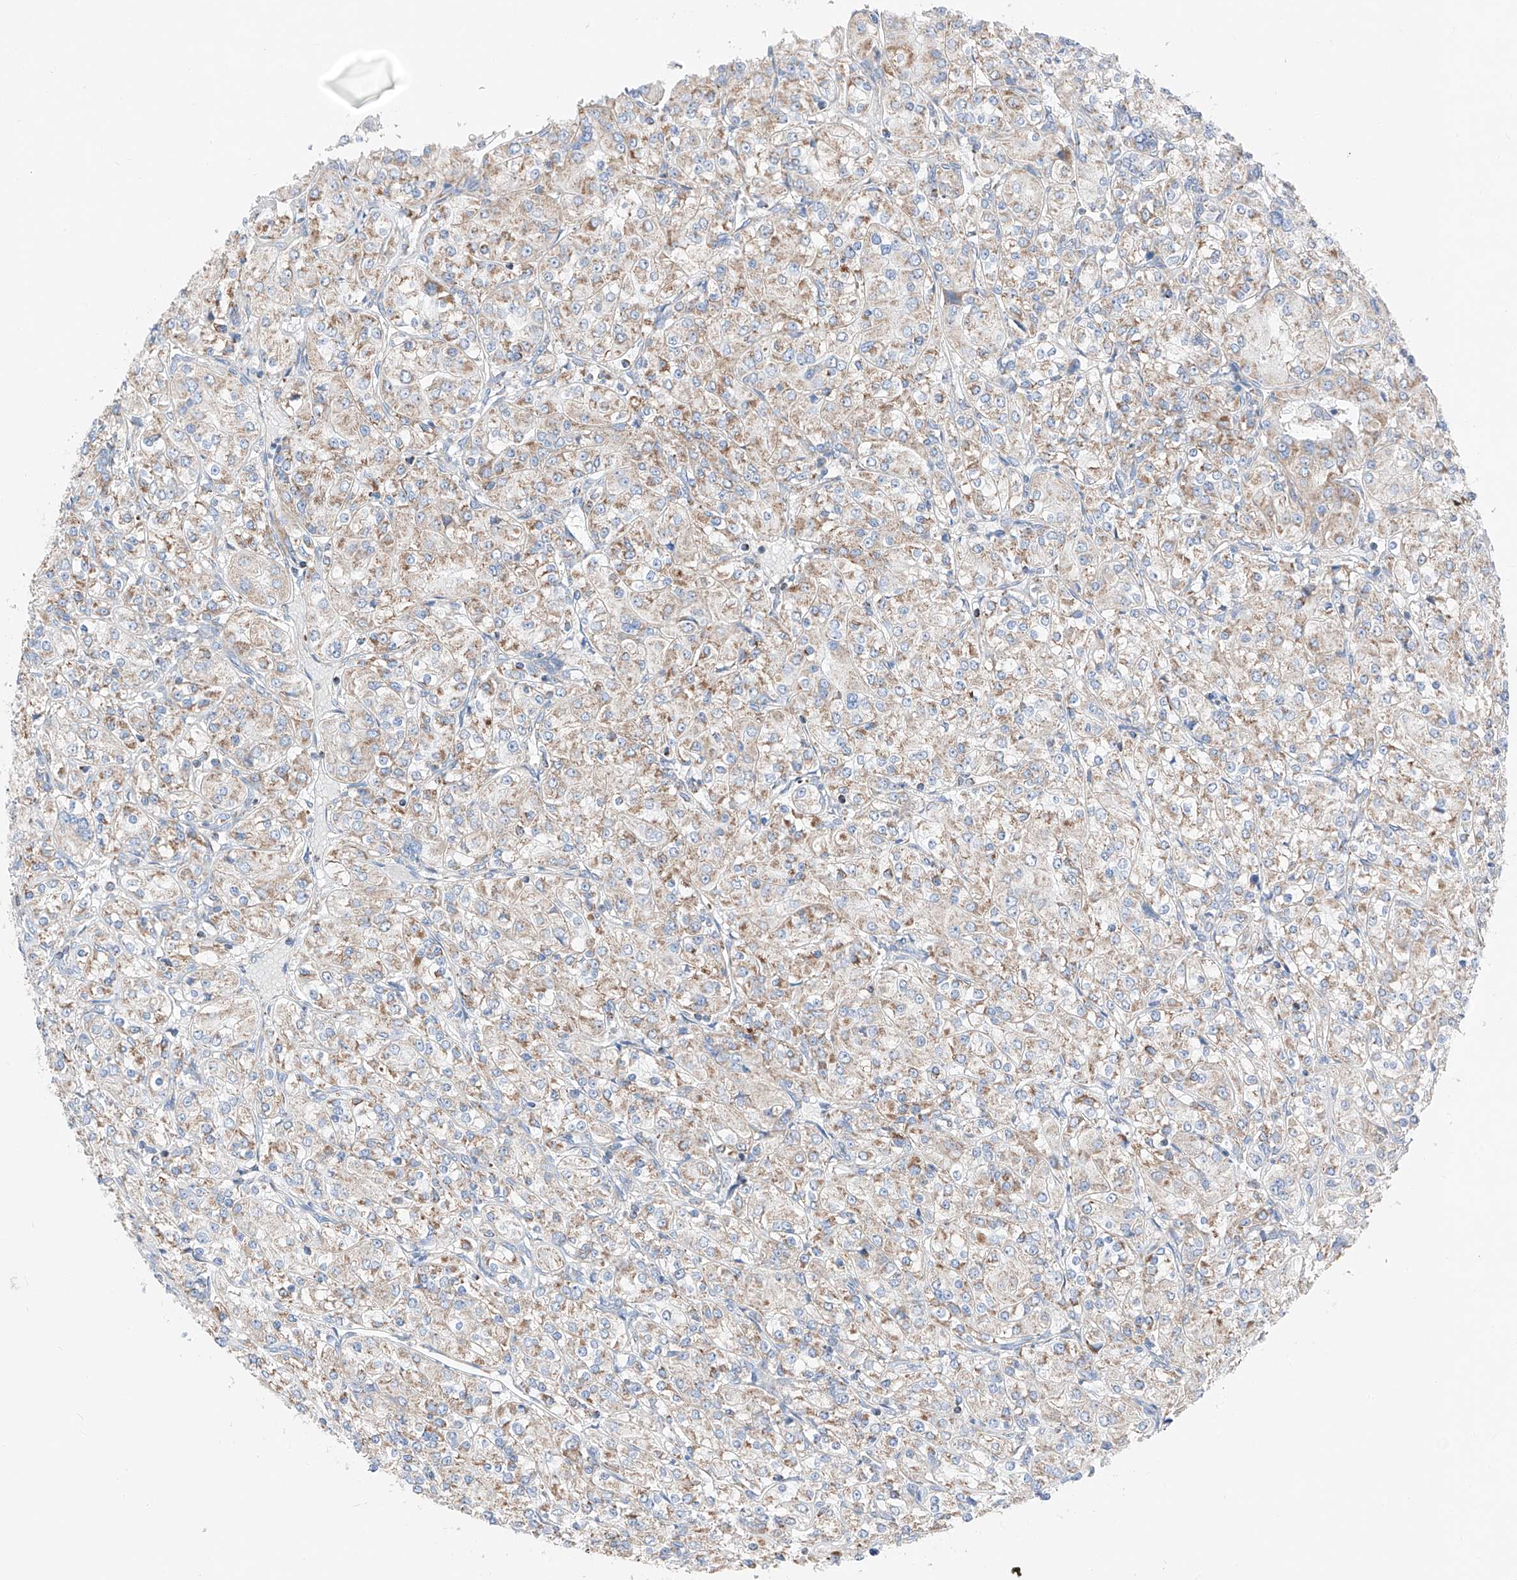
{"staining": {"intensity": "moderate", "quantity": "25%-75%", "location": "cytoplasmic/membranous"}, "tissue": "renal cancer", "cell_type": "Tumor cells", "image_type": "cancer", "snomed": [{"axis": "morphology", "description": "Adenocarcinoma, NOS"}, {"axis": "topography", "description": "Kidney"}], "caption": "Immunohistochemical staining of human renal adenocarcinoma exhibits medium levels of moderate cytoplasmic/membranous staining in about 25%-75% of tumor cells.", "gene": "MRAP", "patient": {"sex": "male", "age": 77}}